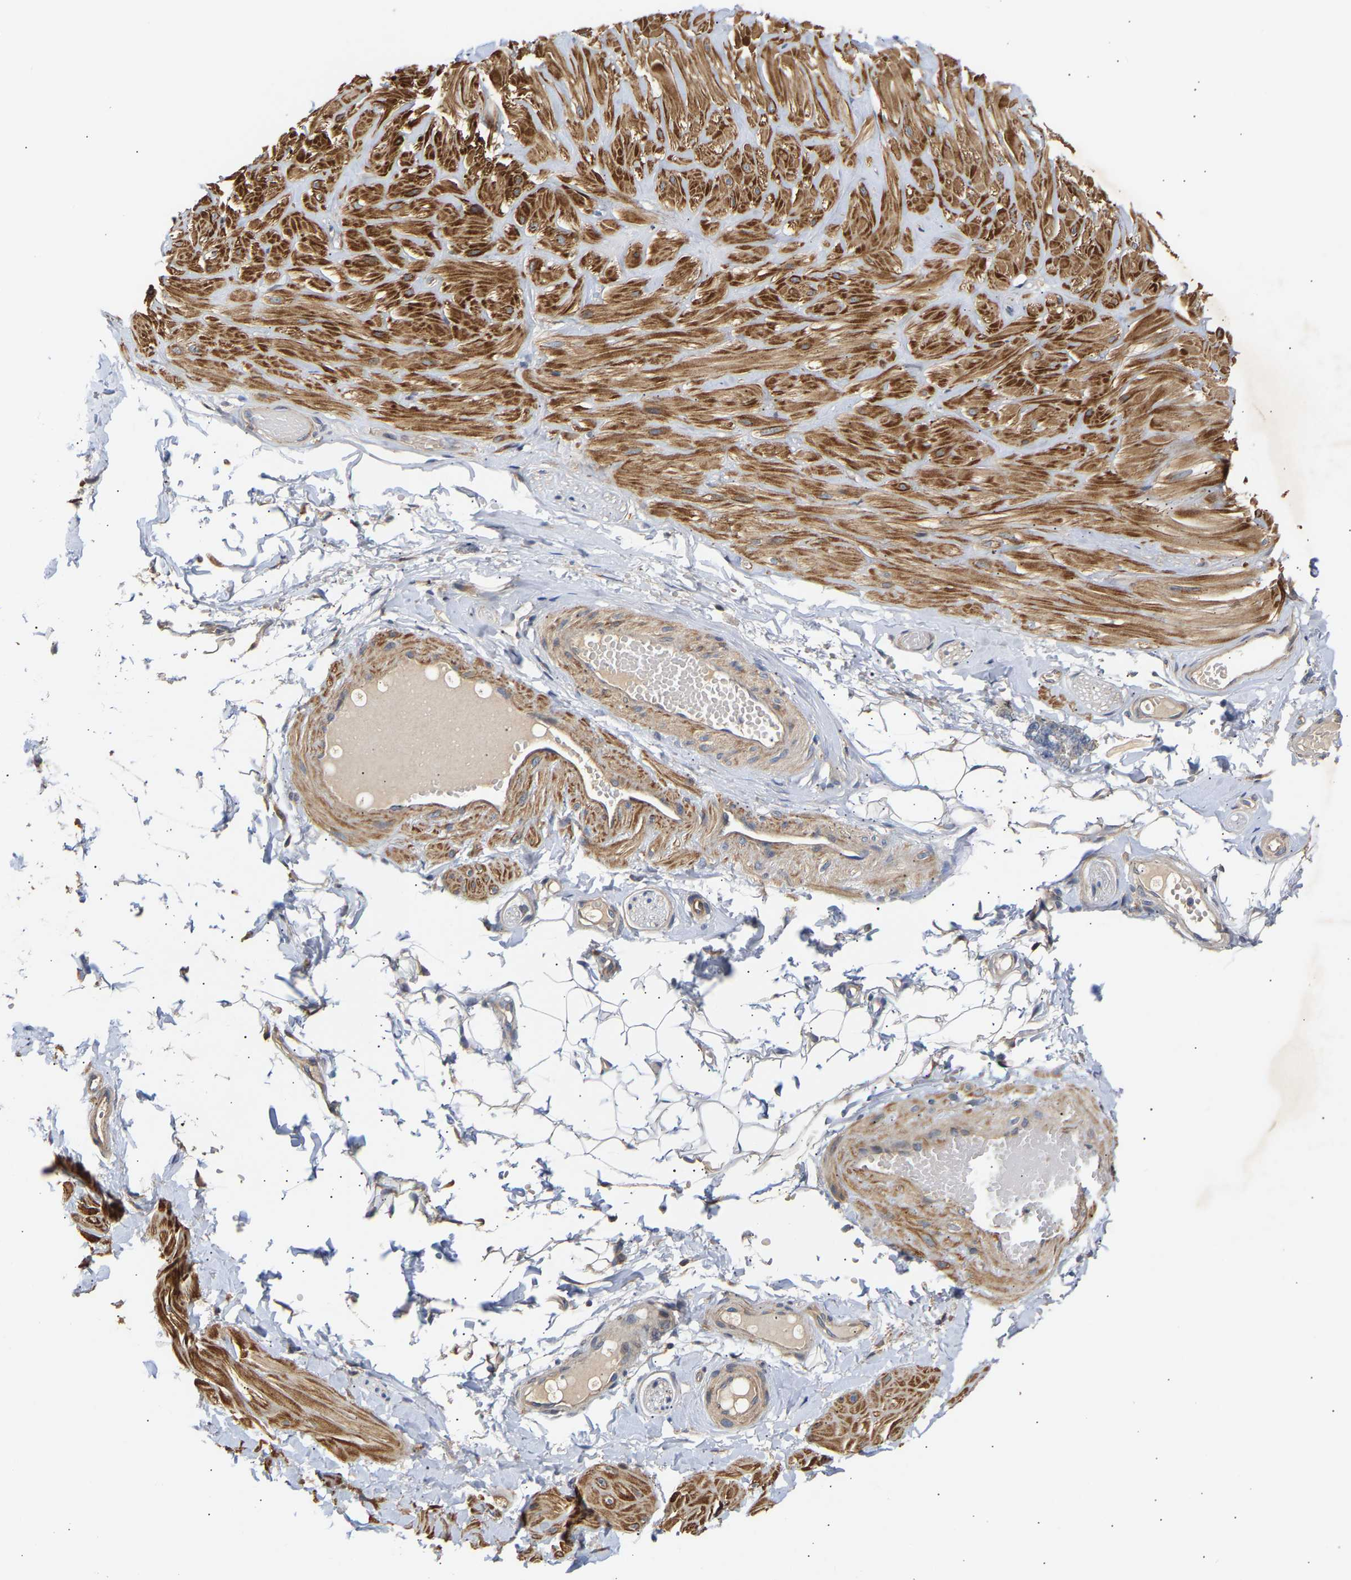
{"staining": {"intensity": "negative", "quantity": "none", "location": "none"}, "tissue": "adipose tissue", "cell_type": "Adipocytes", "image_type": "normal", "snomed": [{"axis": "morphology", "description": "Normal tissue, NOS"}, {"axis": "topography", "description": "Adipose tissue"}, {"axis": "topography", "description": "Vascular tissue"}, {"axis": "topography", "description": "Peripheral nerve tissue"}], "caption": "An IHC micrograph of normal adipose tissue is shown. There is no staining in adipocytes of adipose tissue.", "gene": "KASH5", "patient": {"sex": "male", "age": 25}}